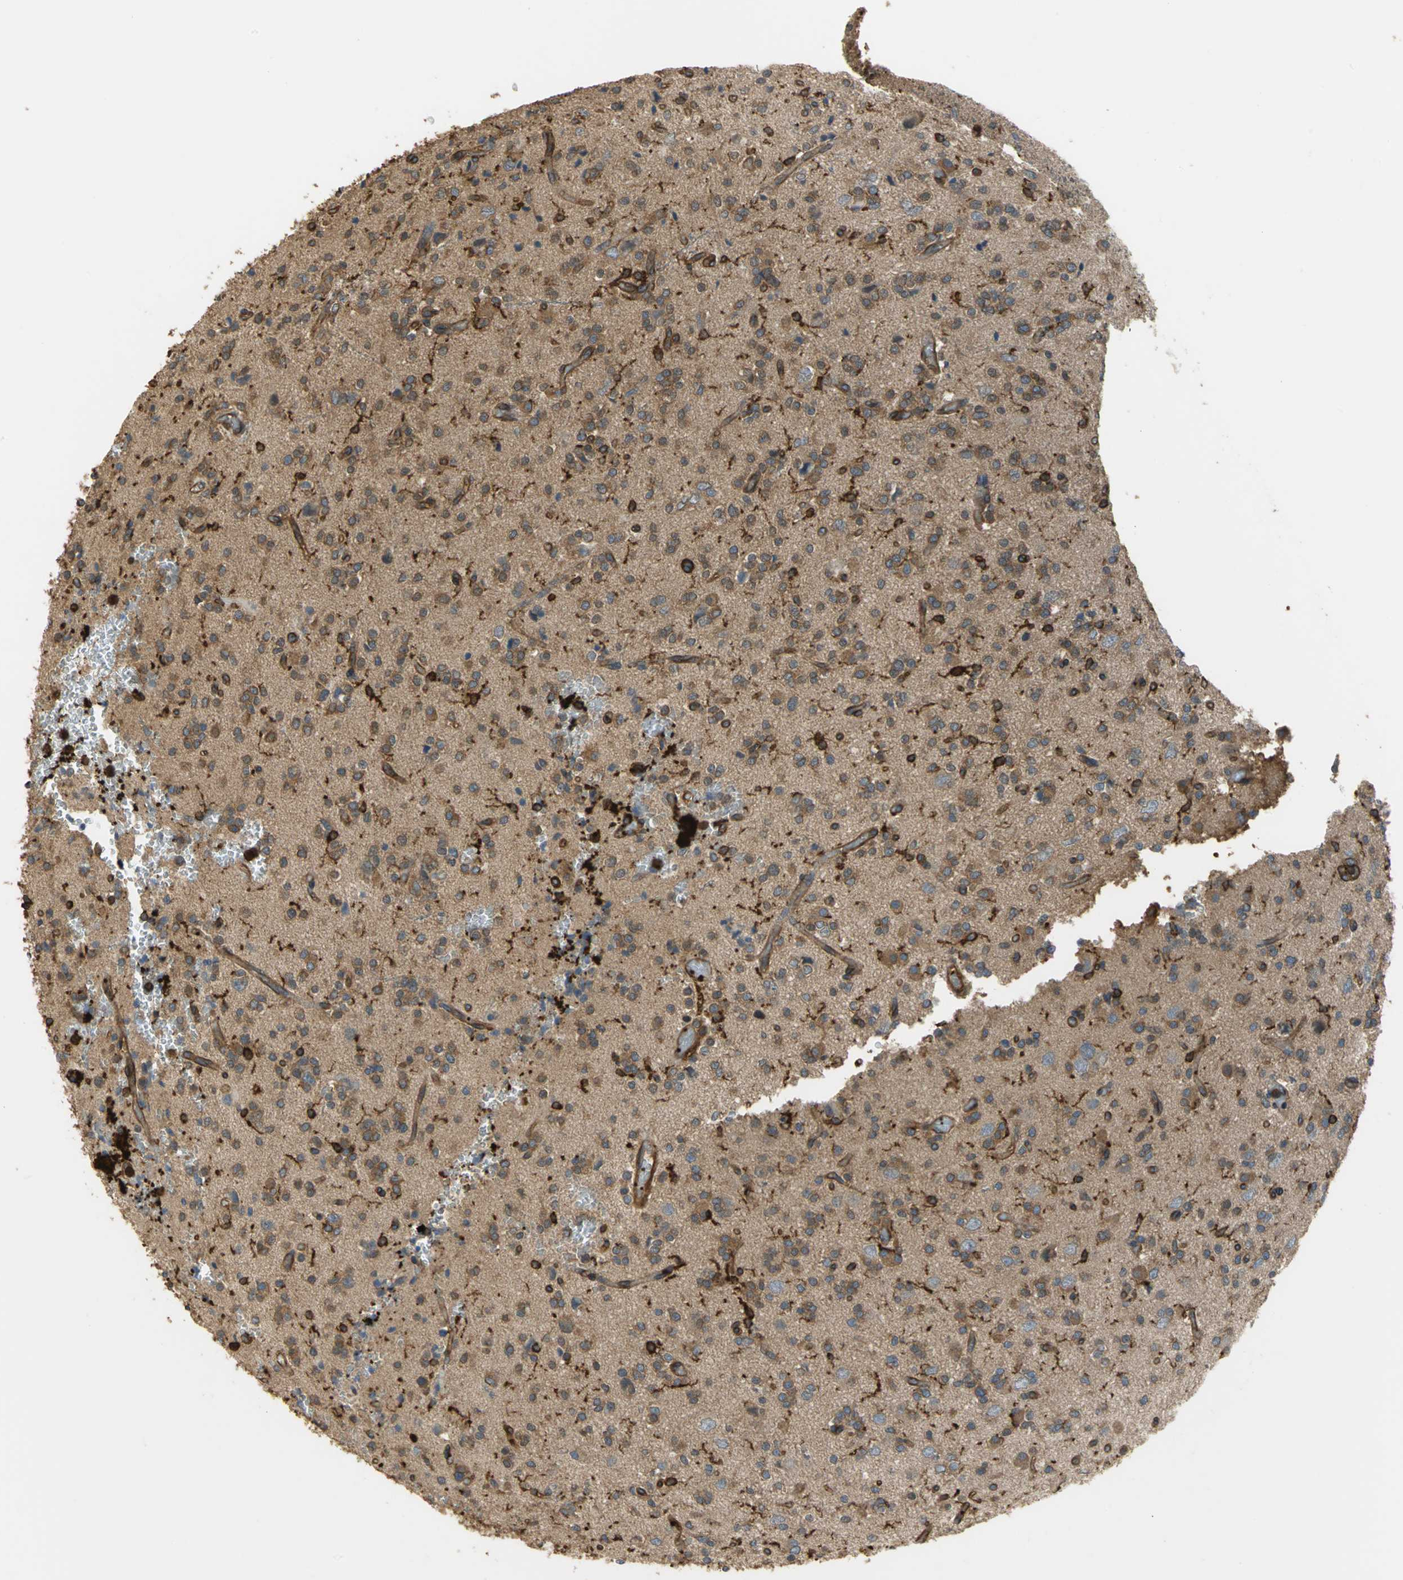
{"staining": {"intensity": "strong", "quantity": ">75%", "location": "cytoplasmic/membranous"}, "tissue": "glioma", "cell_type": "Tumor cells", "image_type": "cancer", "snomed": [{"axis": "morphology", "description": "Glioma, malignant, High grade"}, {"axis": "topography", "description": "Brain"}], "caption": "Glioma stained for a protein (brown) reveals strong cytoplasmic/membranous positive expression in approximately >75% of tumor cells.", "gene": "TLN1", "patient": {"sex": "male", "age": 47}}